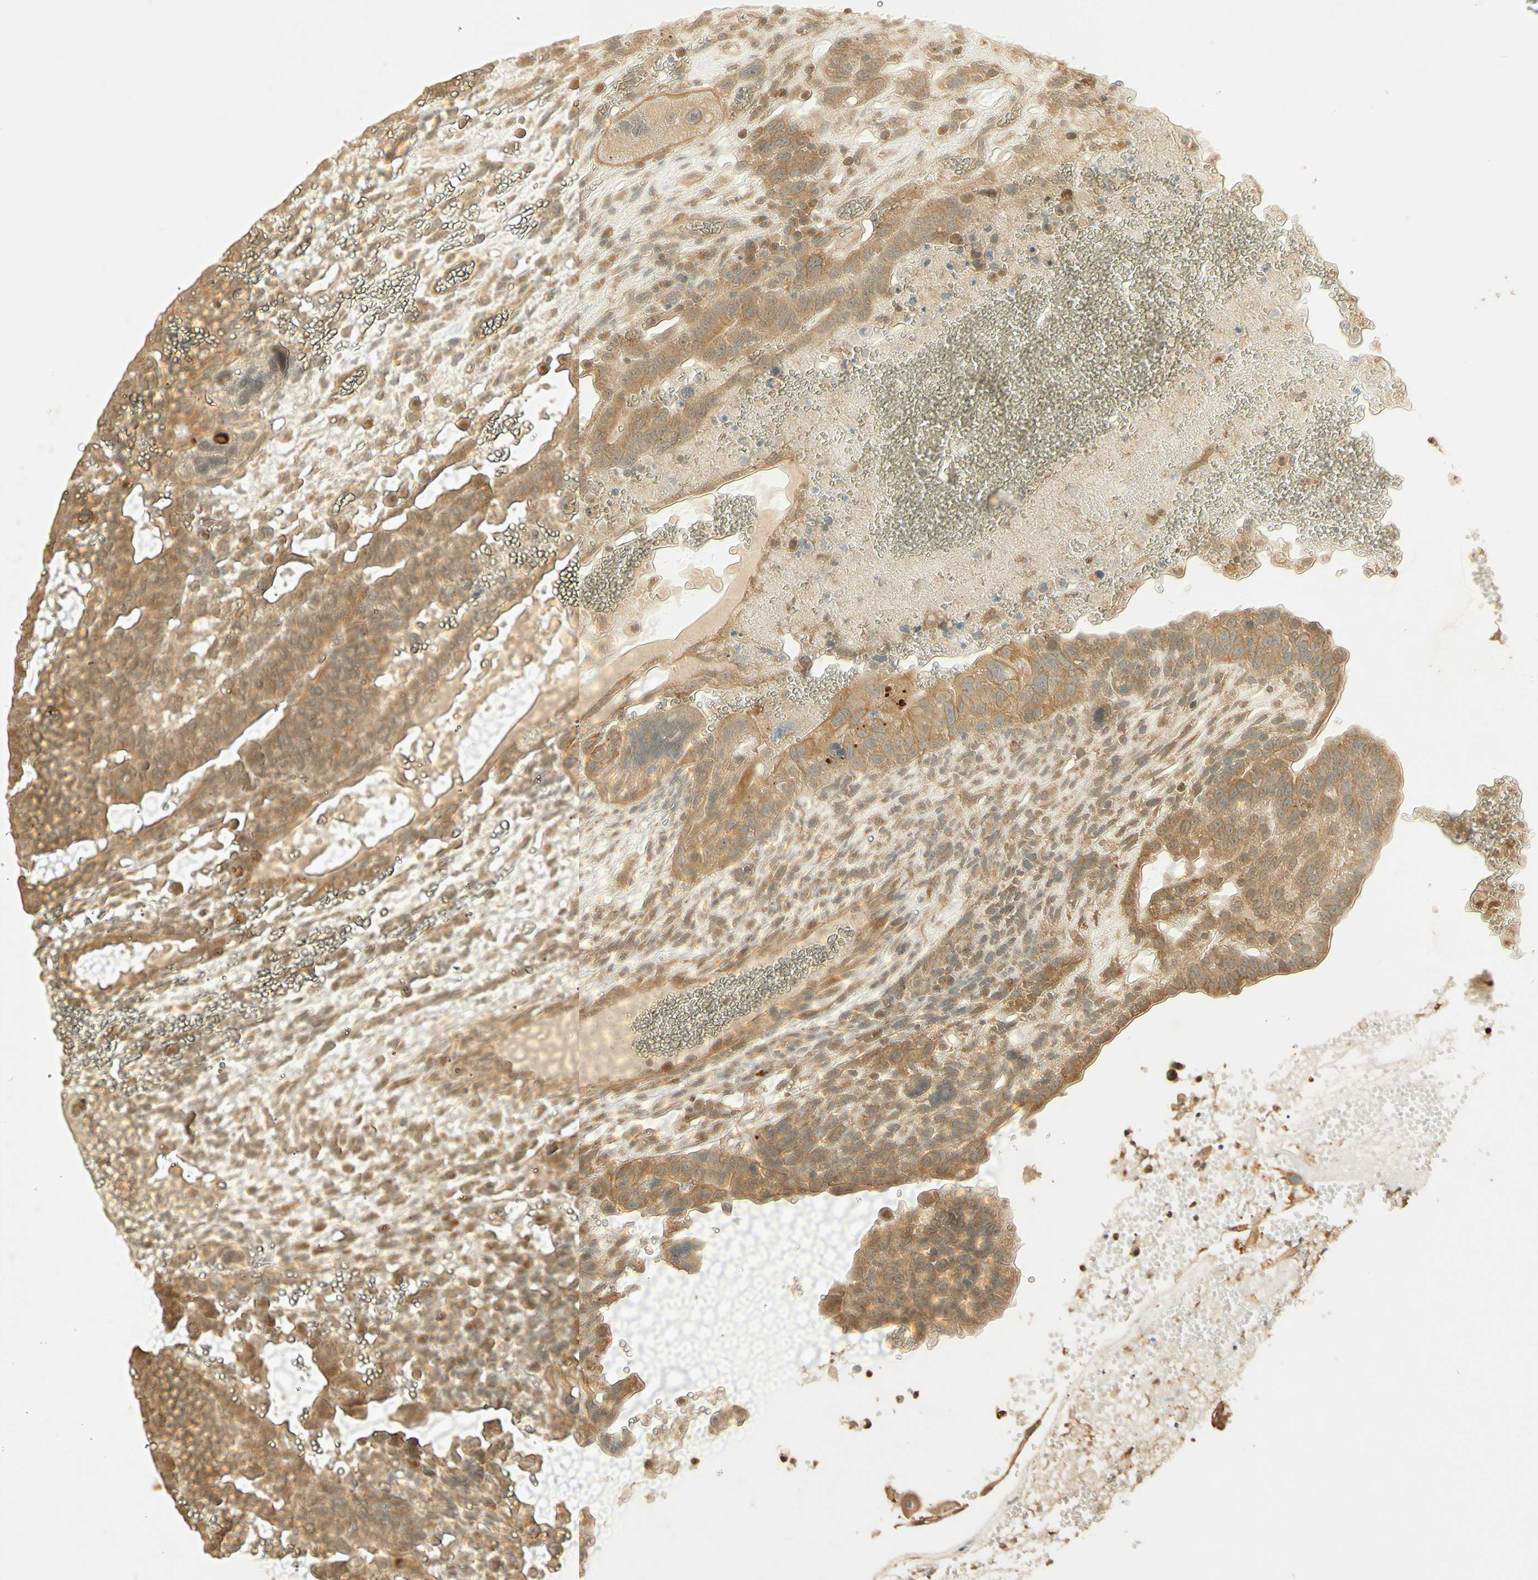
{"staining": {"intensity": "moderate", "quantity": ">75%", "location": "cytoplasmic/membranous"}, "tissue": "testis cancer", "cell_type": "Tumor cells", "image_type": "cancer", "snomed": [{"axis": "morphology", "description": "Seminoma, NOS"}, {"axis": "morphology", "description": "Carcinoma, Embryonal, NOS"}, {"axis": "topography", "description": "Testis"}], "caption": "The micrograph reveals a brown stain indicating the presence of a protein in the cytoplasmic/membranous of tumor cells in testis cancer.", "gene": "SMIM19", "patient": {"sex": "male", "age": 52}}